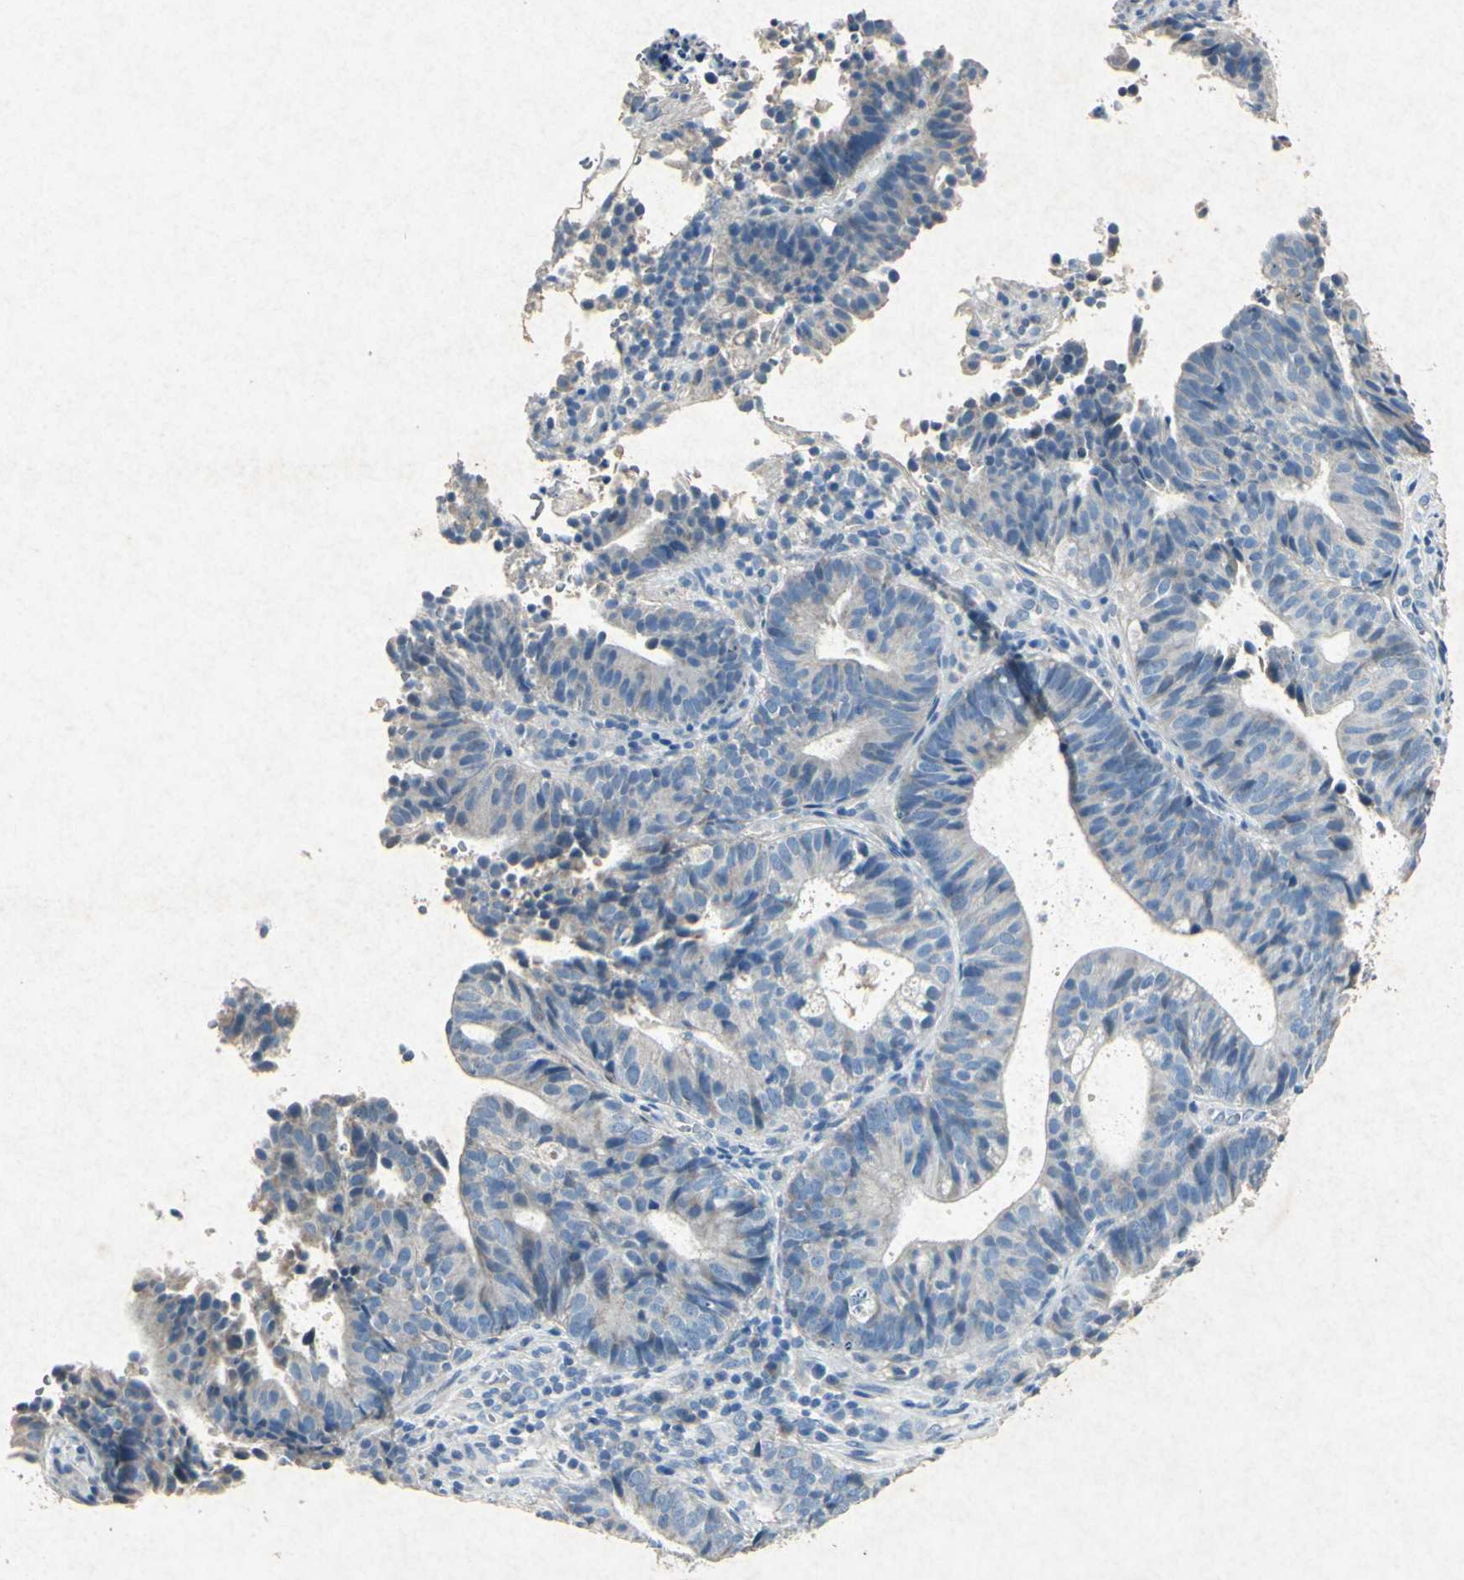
{"staining": {"intensity": "negative", "quantity": "none", "location": "none"}, "tissue": "endometrial cancer", "cell_type": "Tumor cells", "image_type": "cancer", "snomed": [{"axis": "morphology", "description": "Adenocarcinoma, NOS"}, {"axis": "topography", "description": "Uterus"}], "caption": "High magnification brightfield microscopy of adenocarcinoma (endometrial) stained with DAB (3,3'-diaminobenzidine) (brown) and counterstained with hematoxylin (blue): tumor cells show no significant positivity.", "gene": "SNAP91", "patient": {"sex": "female", "age": 83}}